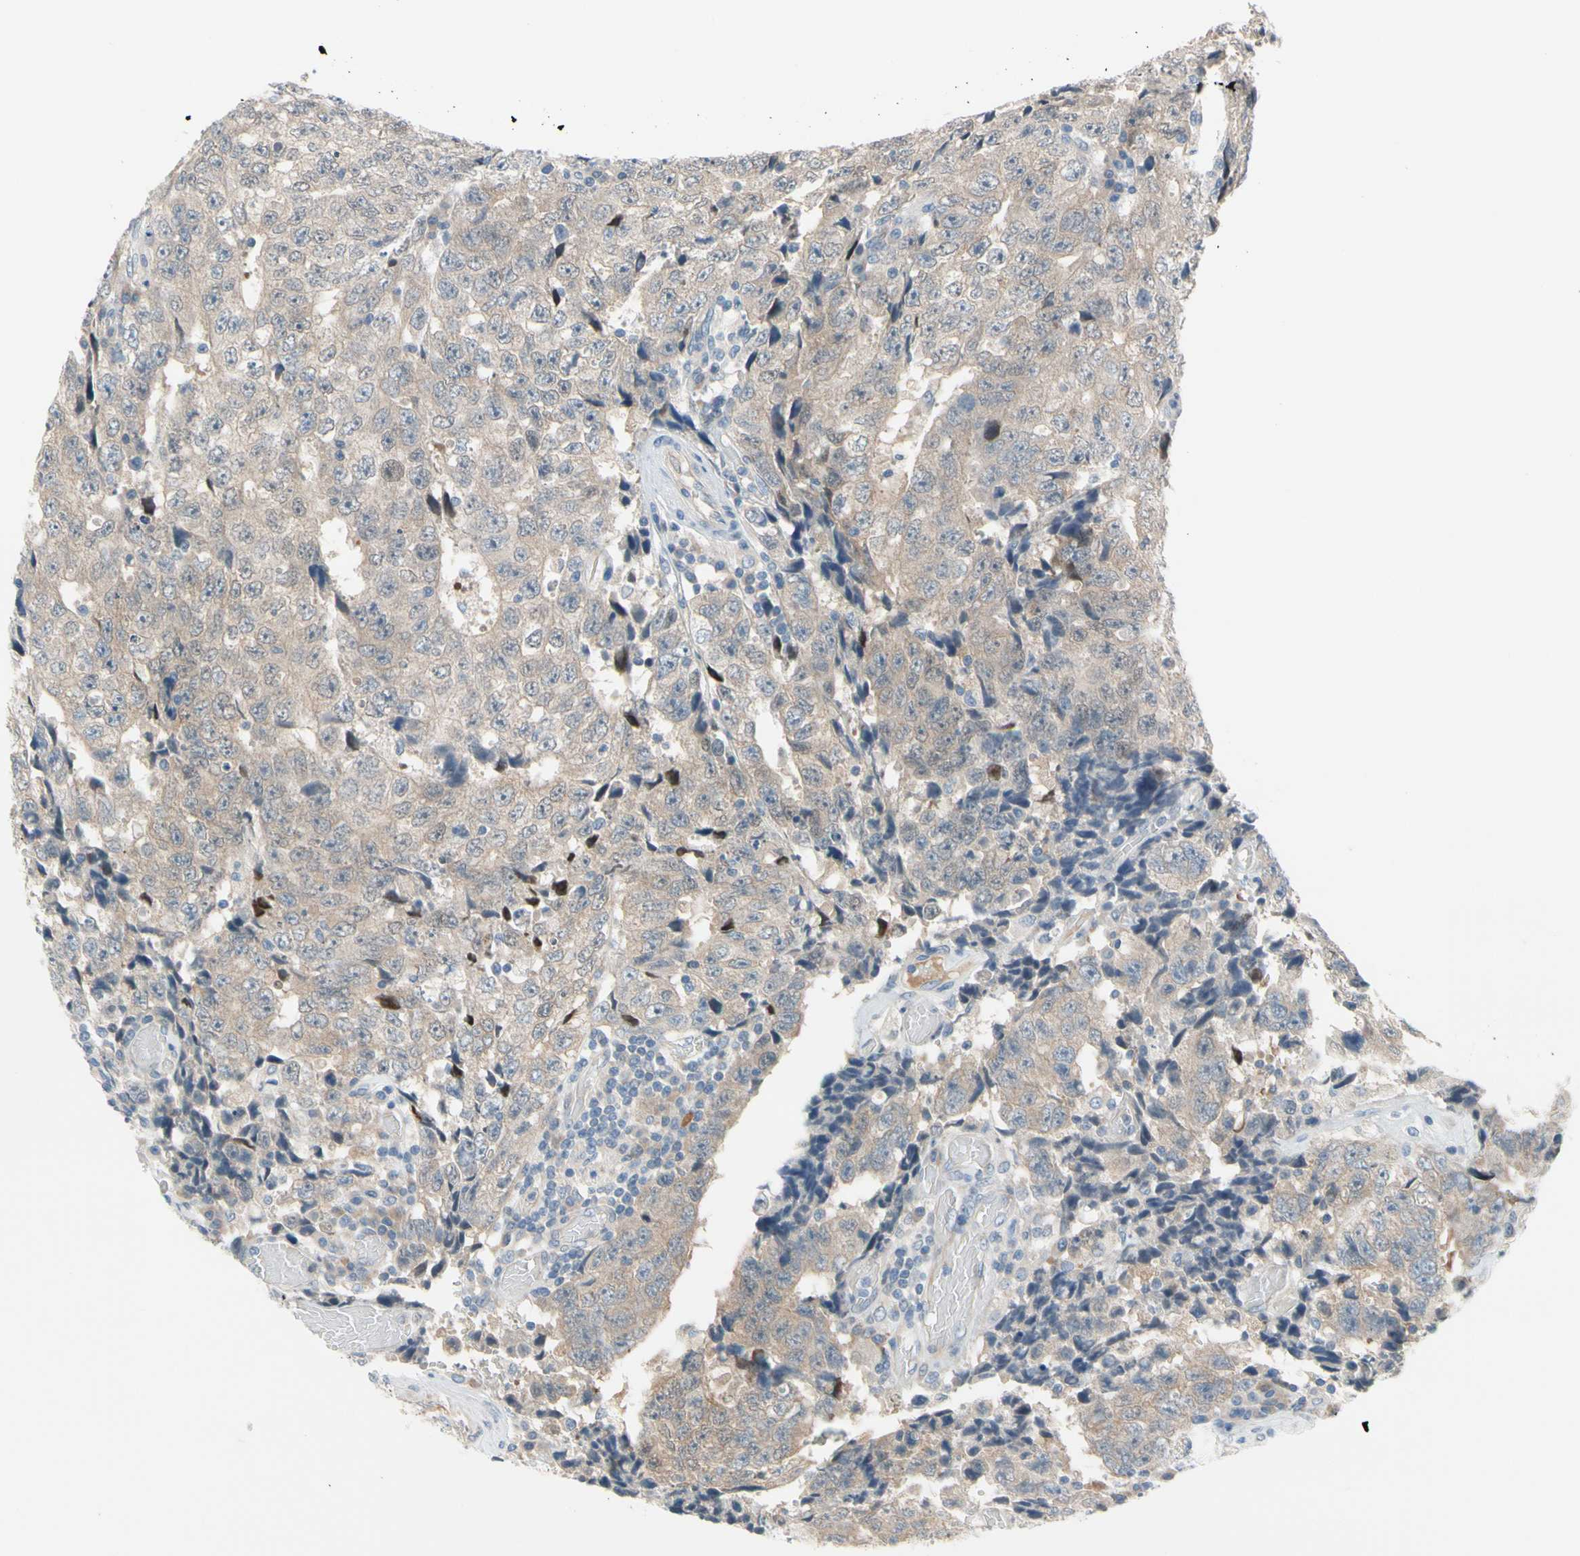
{"staining": {"intensity": "moderate", "quantity": ">75%", "location": "cytoplasmic/membranous"}, "tissue": "testis cancer", "cell_type": "Tumor cells", "image_type": "cancer", "snomed": [{"axis": "morphology", "description": "Necrosis, NOS"}, {"axis": "morphology", "description": "Carcinoma, Embryonal, NOS"}, {"axis": "topography", "description": "Testis"}], "caption": "IHC of human embryonal carcinoma (testis) displays medium levels of moderate cytoplasmic/membranous expression in approximately >75% of tumor cells.", "gene": "CFAP36", "patient": {"sex": "male", "age": 19}}